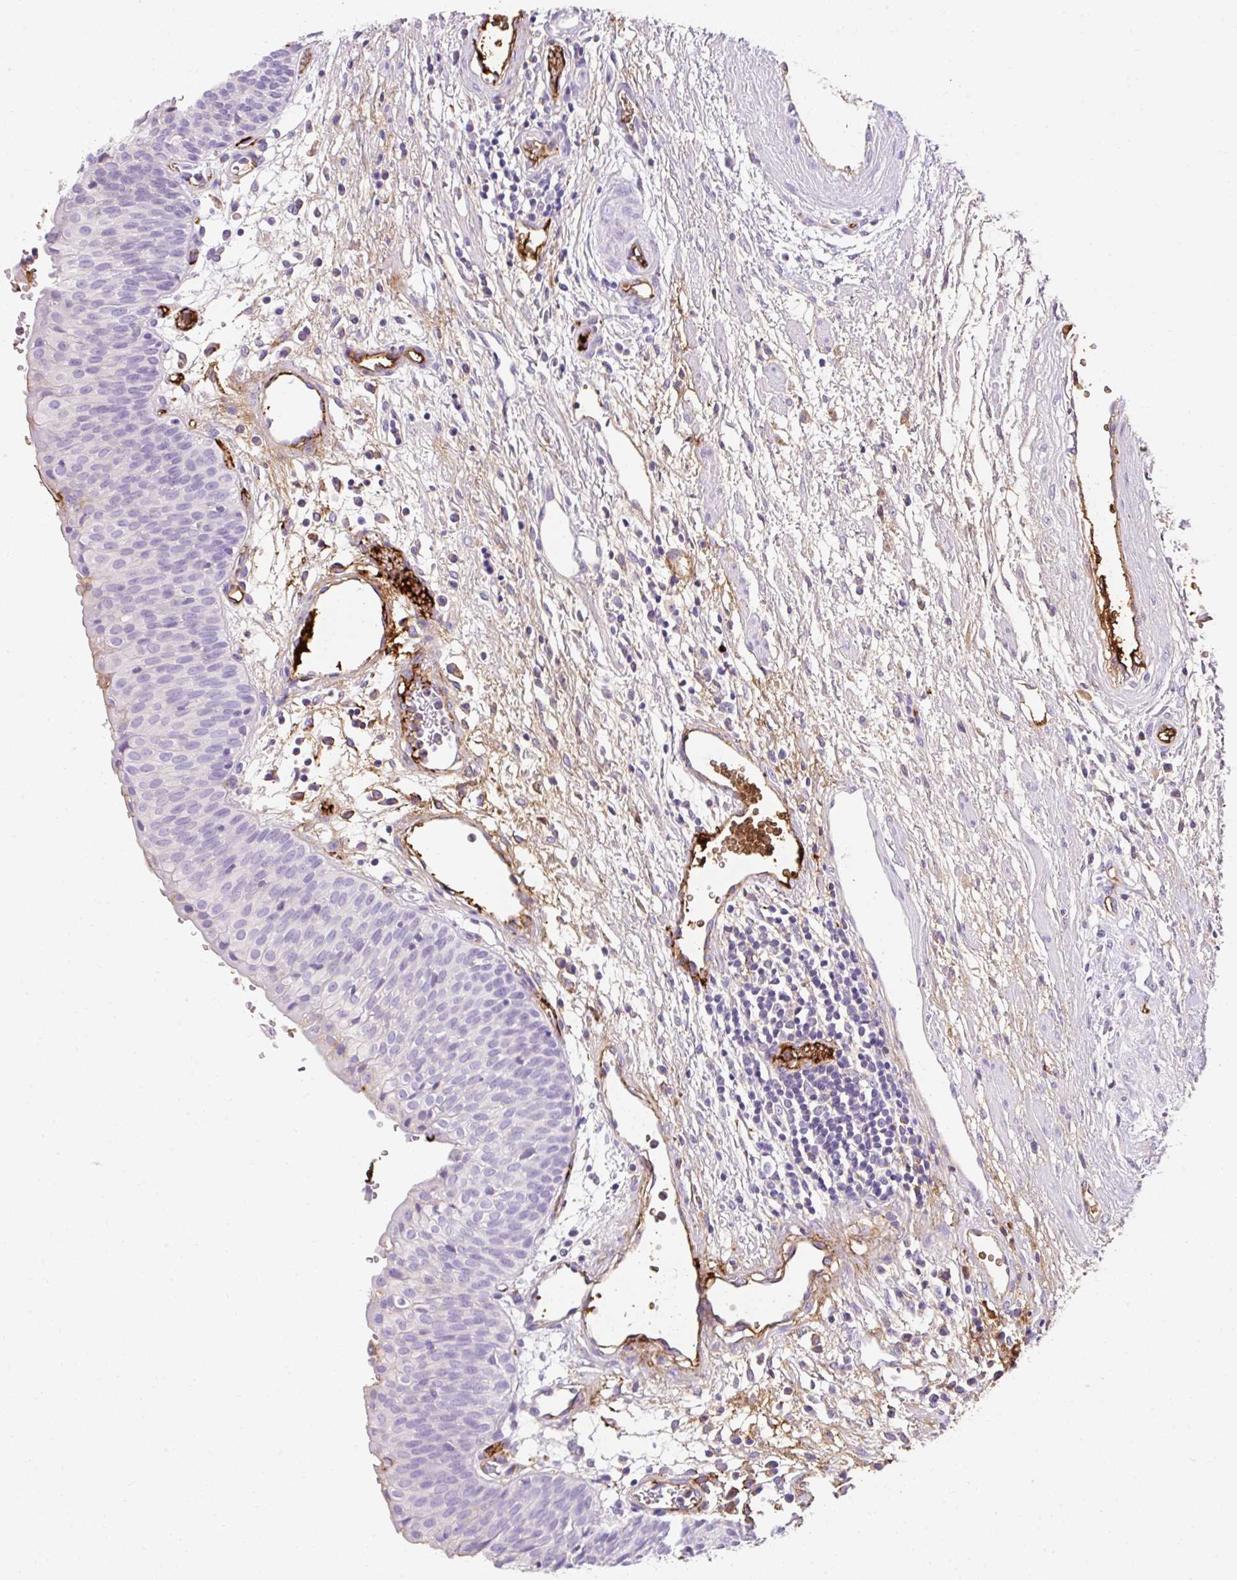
{"staining": {"intensity": "weak", "quantity": "<25%", "location": "cytoplasmic/membranous"}, "tissue": "urinary bladder", "cell_type": "Urothelial cells", "image_type": "normal", "snomed": [{"axis": "morphology", "description": "Normal tissue, NOS"}, {"axis": "topography", "description": "Urinary bladder"}], "caption": "Photomicrograph shows no protein staining in urothelial cells of normal urinary bladder. The staining is performed using DAB (3,3'-diaminobenzidine) brown chromogen with nuclei counter-stained in using hematoxylin.", "gene": "APOC2", "patient": {"sex": "male", "age": 55}}